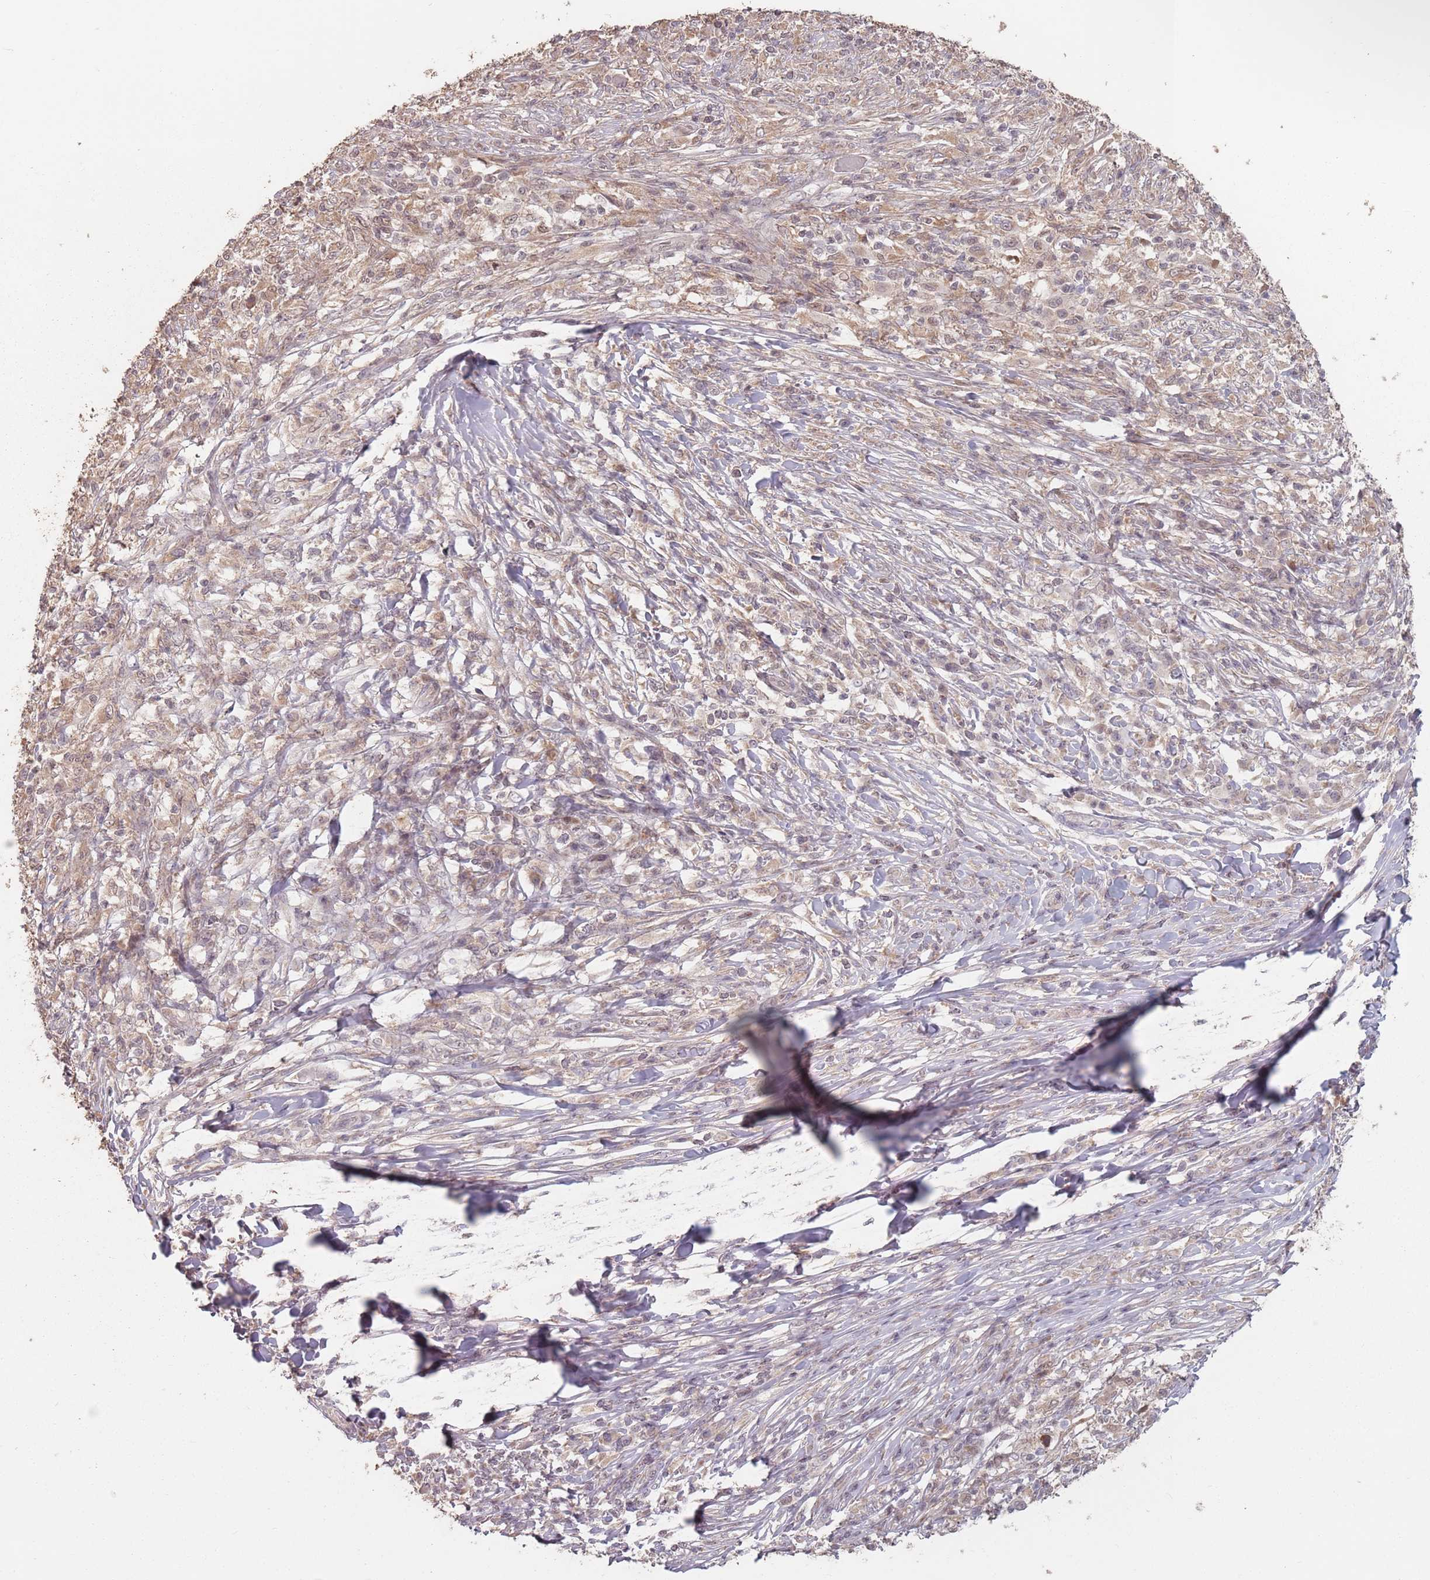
{"staining": {"intensity": "weak", "quantity": "25%-75%", "location": "cytoplasmic/membranous"}, "tissue": "melanoma", "cell_type": "Tumor cells", "image_type": "cancer", "snomed": [{"axis": "morphology", "description": "Malignant melanoma, NOS"}, {"axis": "topography", "description": "Skin"}], "caption": "Protein positivity by immunohistochemistry displays weak cytoplasmic/membranous positivity in about 25%-75% of tumor cells in melanoma.", "gene": "VPS52", "patient": {"sex": "male", "age": 66}}